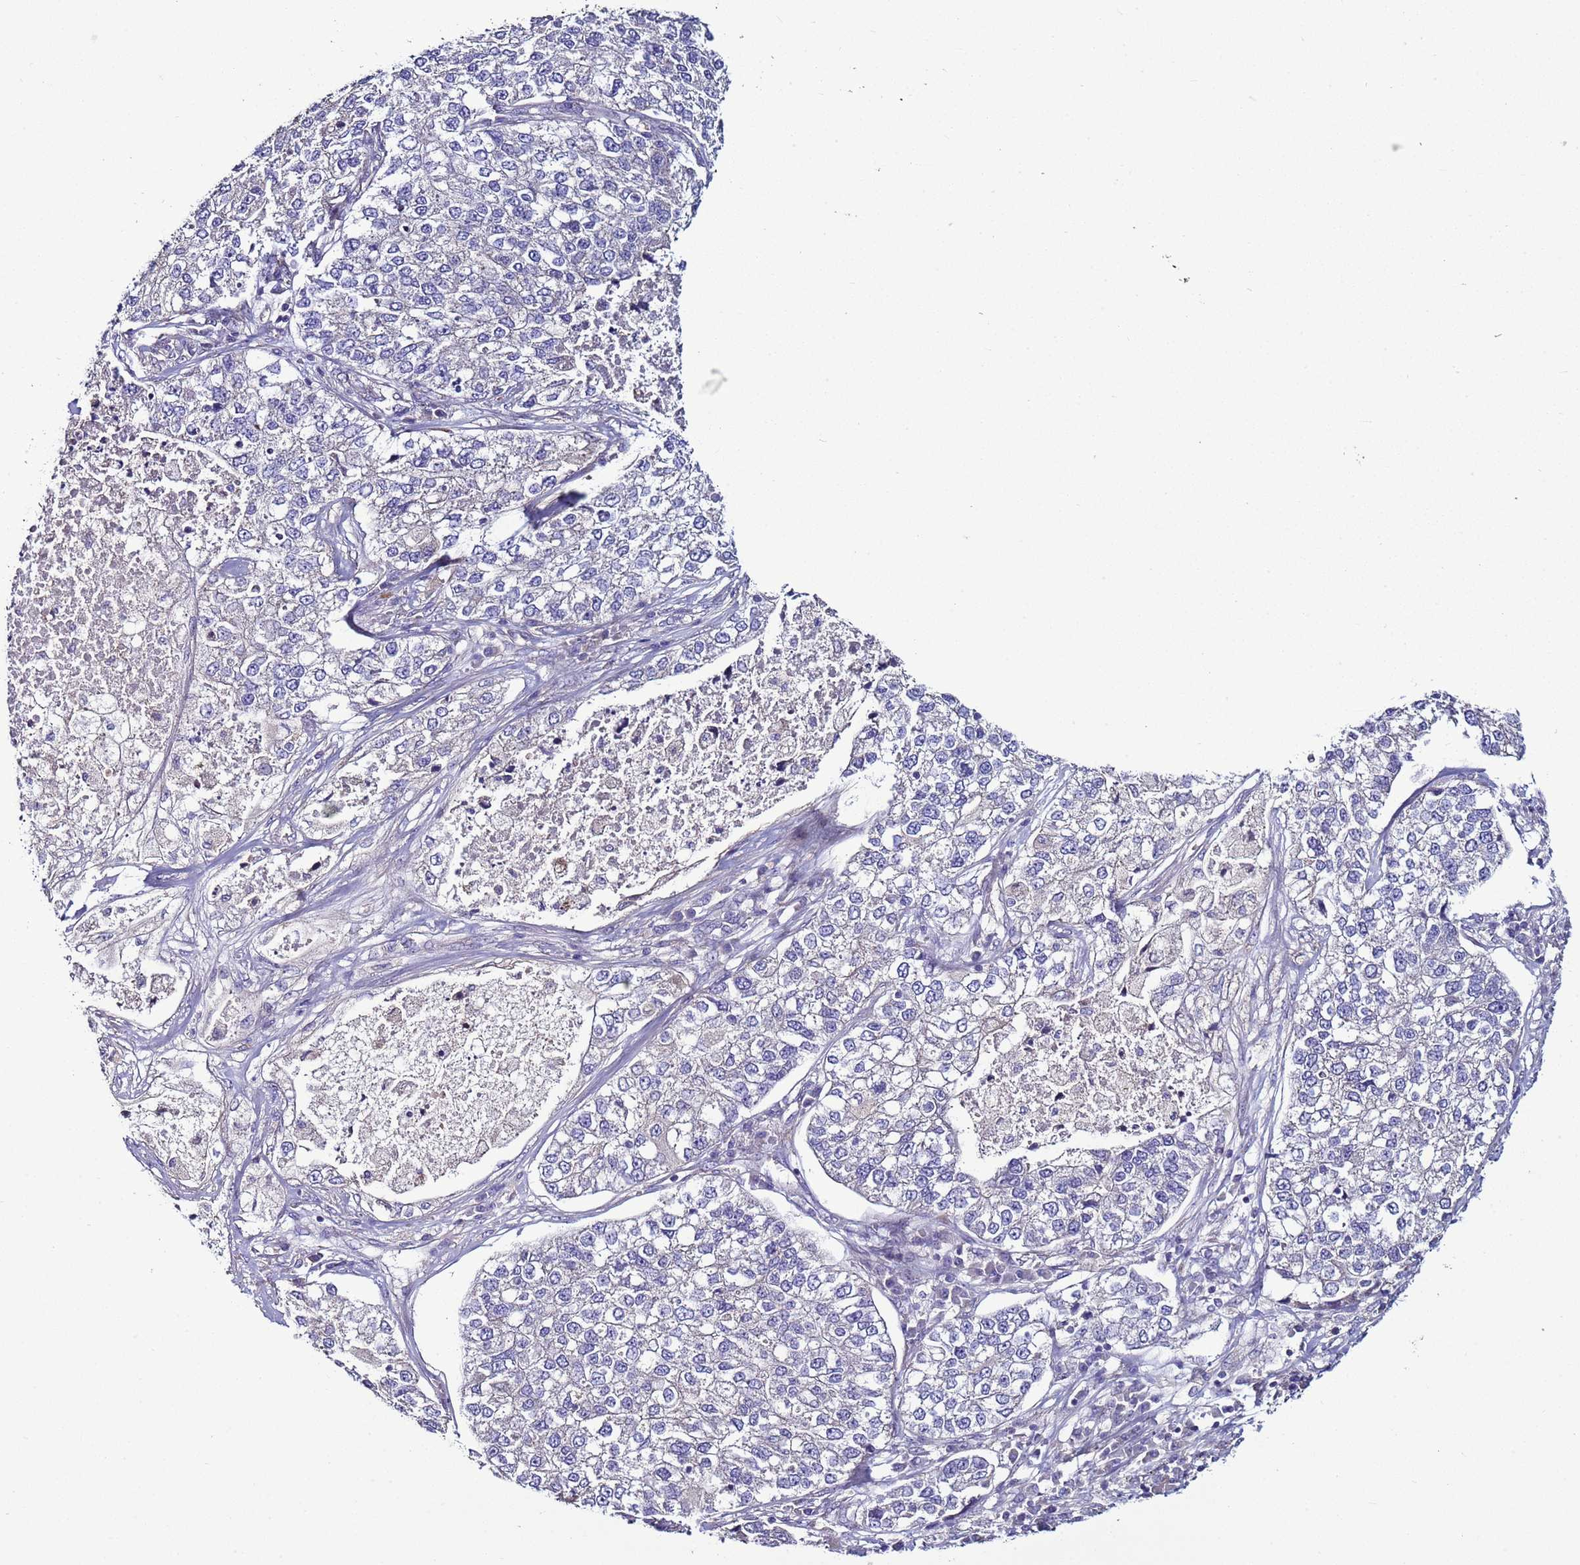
{"staining": {"intensity": "negative", "quantity": "none", "location": "none"}, "tissue": "lung cancer", "cell_type": "Tumor cells", "image_type": "cancer", "snomed": [{"axis": "morphology", "description": "Adenocarcinoma, NOS"}, {"axis": "topography", "description": "Lung"}], "caption": "The IHC photomicrograph has no significant expression in tumor cells of adenocarcinoma (lung) tissue.", "gene": "RABL2B", "patient": {"sex": "male", "age": 49}}